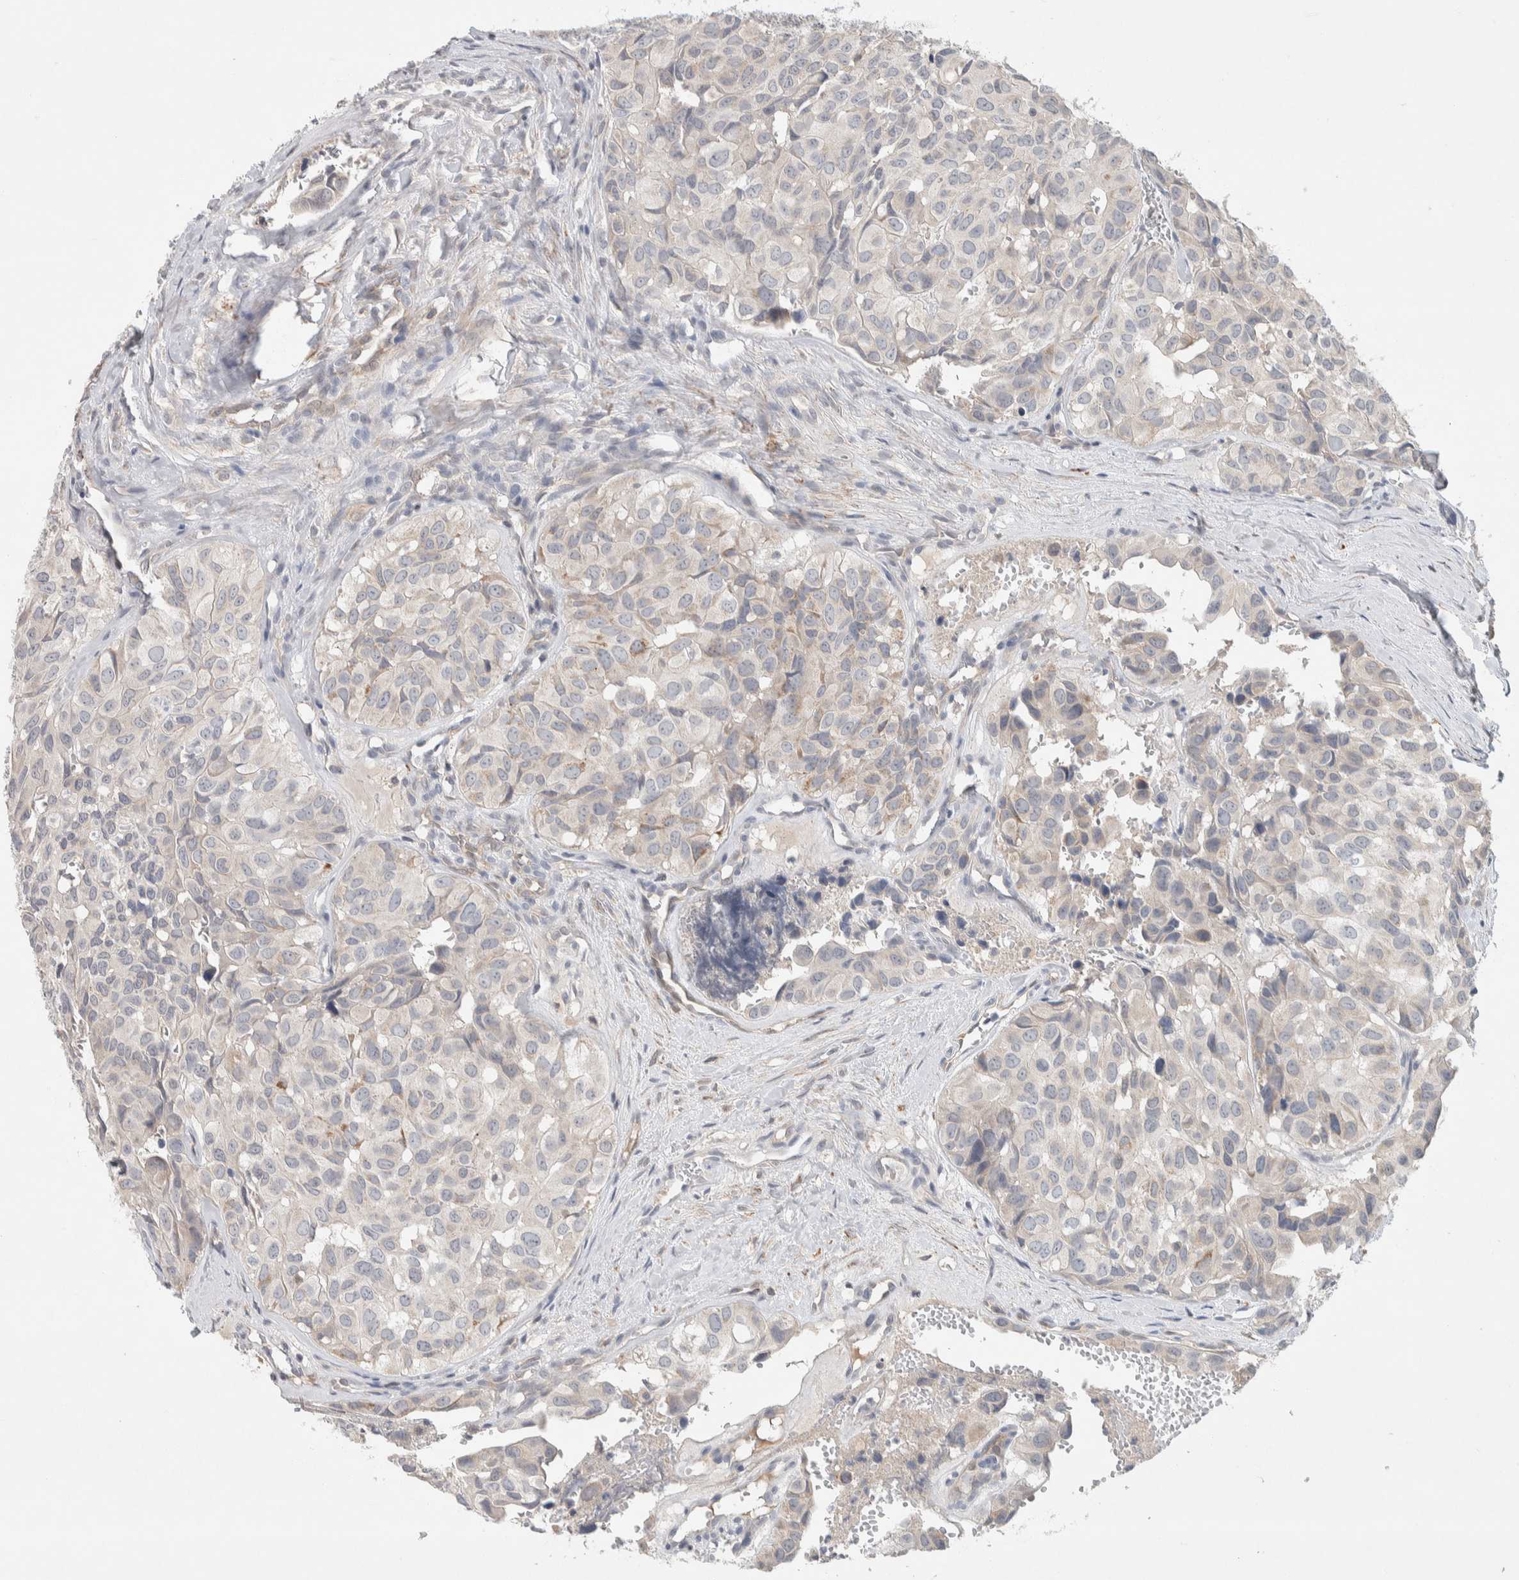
{"staining": {"intensity": "negative", "quantity": "none", "location": "none"}, "tissue": "head and neck cancer", "cell_type": "Tumor cells", "image_type": "cancer", "snomed": [{"axis": "morphology", "description": "Adenocarcinoma, NOS"}, {"axis": "topography", "description": "Salivary gland, NOS"}, {"axis": "topography", "description": "Head-Neck"}], "caption": "Head and neck cancer (adenocarcinoma) was stained to show a protein in brown. There is no significant staining in tumor cells. (DAB immunohistochemistry (IHC) with hematoxylin counter stain).", "gene": "DEPTOR", "patient": {"sex": "female", "age": 76}}